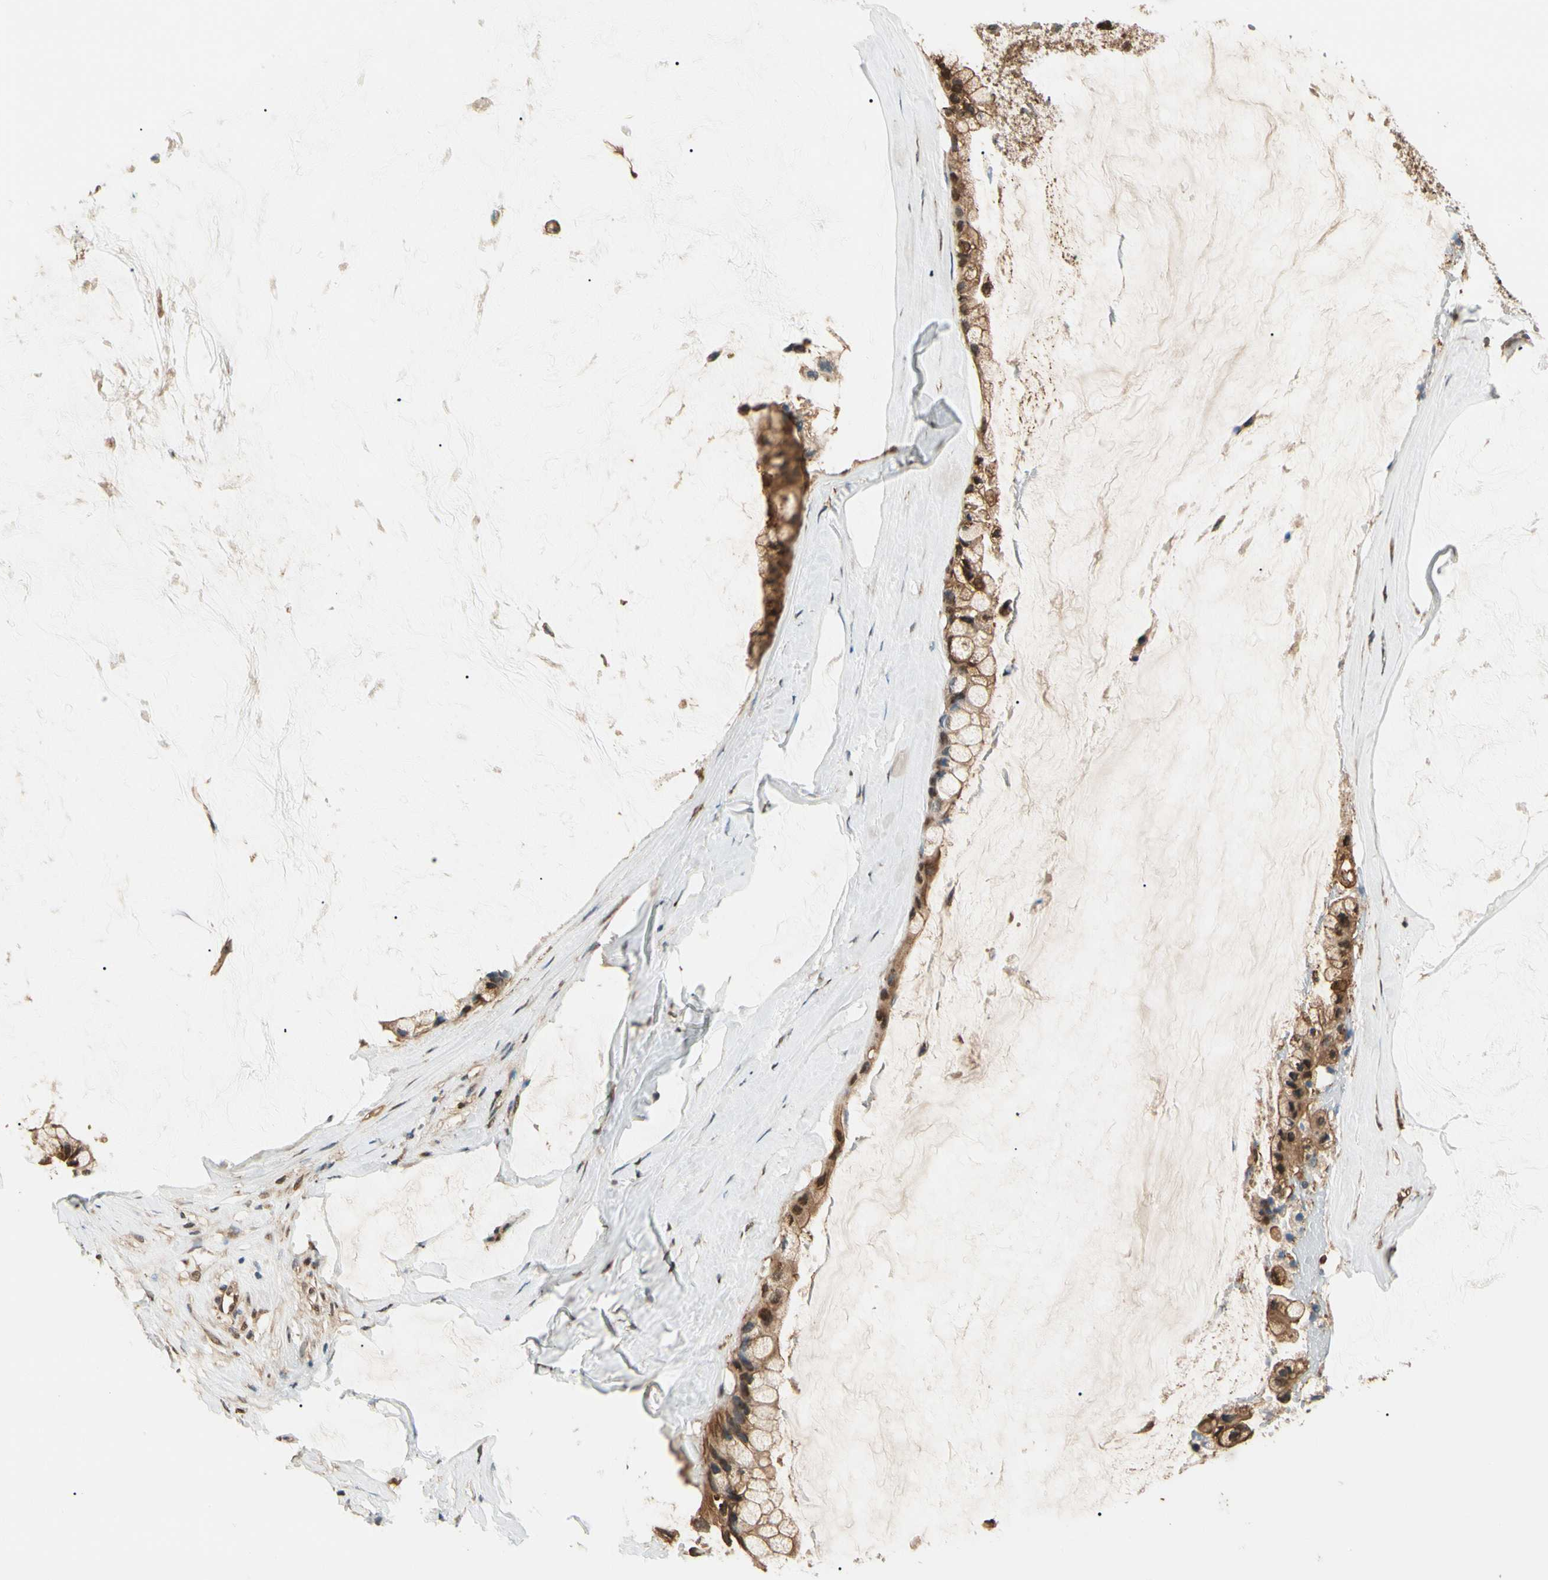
{"staining": {"intensity": "moderate", "quantity": ">75%", "location": "cytoplasmic/membranous,nuclear"}, "tissue": "ovarian cancer", "cell_type": "Tumor cells", "image_type": "cancer", "snomed": [{"axis": "morphology", "description": "Cystadenocarcinoma, mucinous, NOS"}, {"axis": "topography", "description": "Ovary"}], "caption": "The histopathology image demonstrates staining of ovarian mucinous cystadenocarcinoma, revealing moderate cytoplasmic/membranous and nuclear protein staining (brown color) within tumor cells. Ihc stains the protein in brown and the nuclei are stained blue.", "gene": "PNCK", "patient": {"sex": "female", "age": 39}}